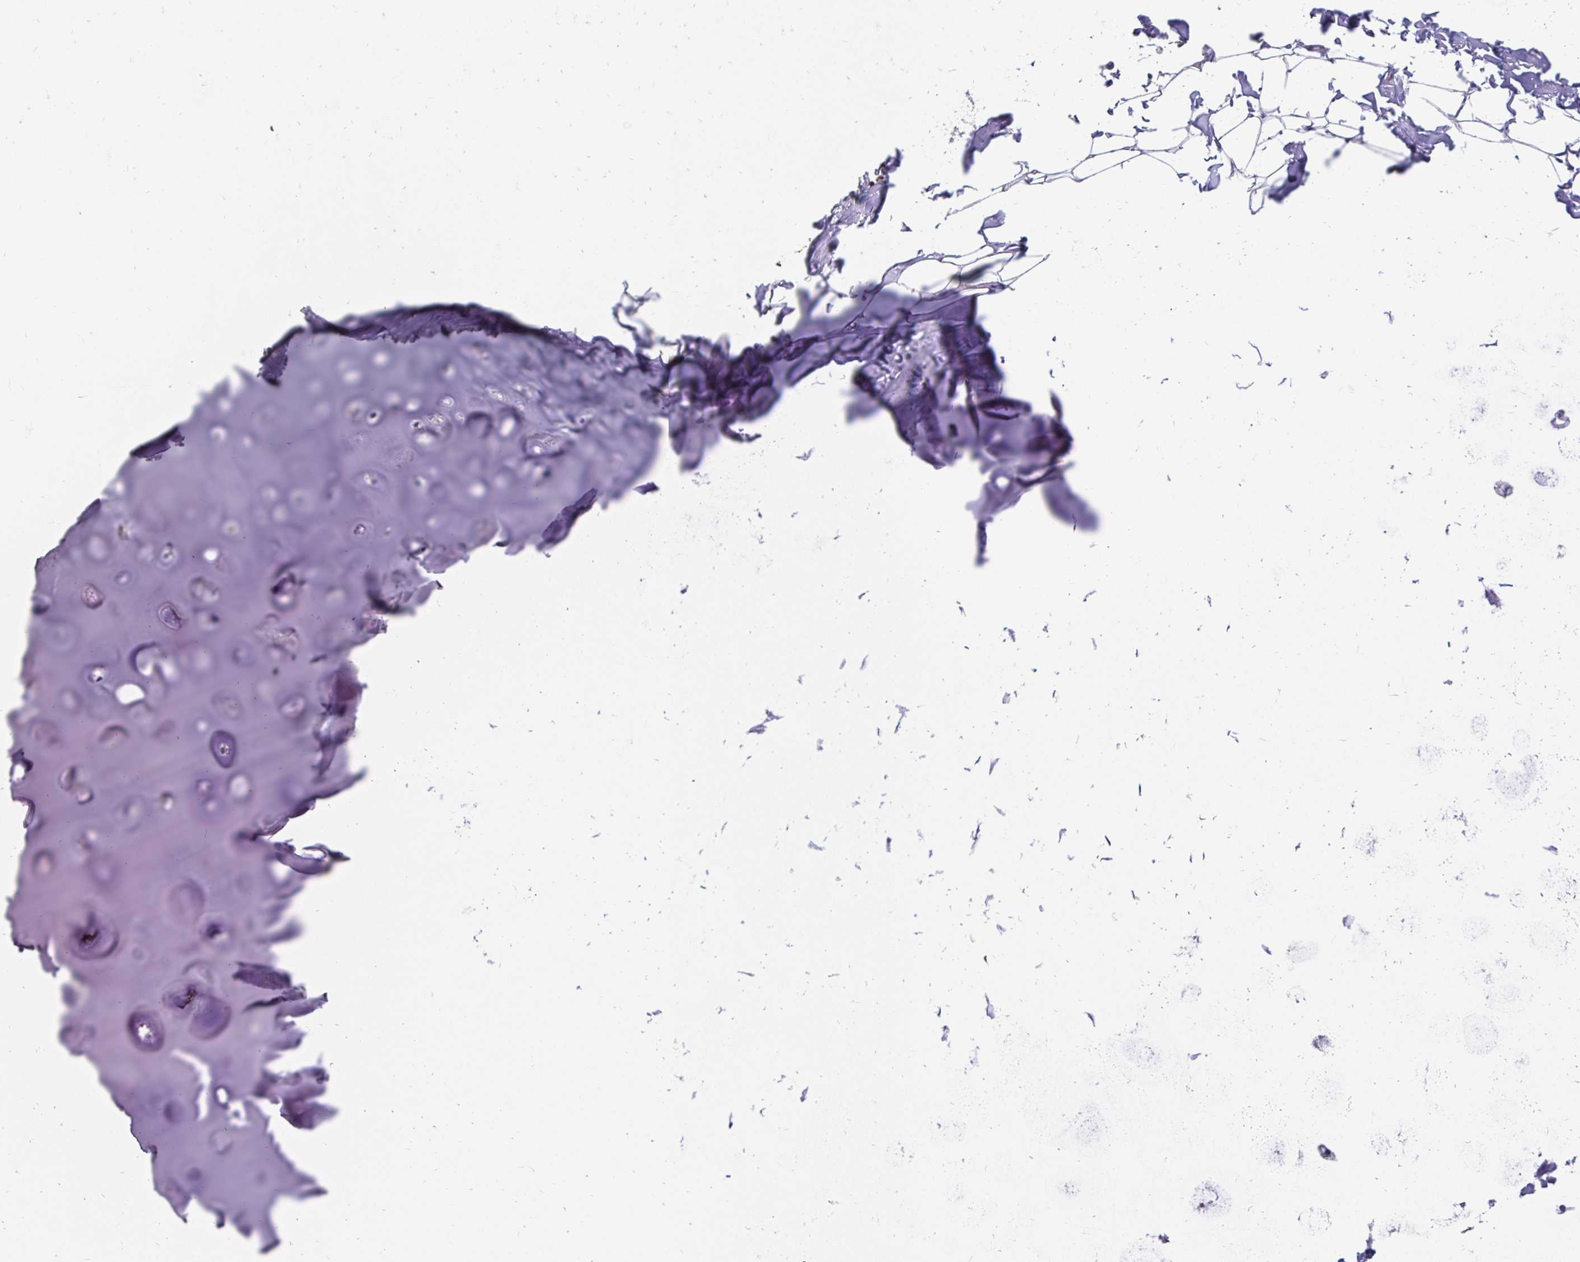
{"staining": {"intensity": "negative", "quantity": "none", "location": "none"}, "tissue": "adipose tissue", "cell_type": "Adipocytes", "image_type": "normal", "snomed": [{"axis": "morphology", "description": "Normal tissue, NOS"}, {"axis": "topography", "description": "Cartilage tissue"}, {"axis": "topography", "description": "Bronchus"}, {"axis": "topography", "description": "Peripheral nerve tissue"}], "caption": "Protein analysis of normal adipose tissue exhibits no significant expression in adipocytes. Nuclei are stained in blue.", "gene": "C1QTNF2", "patient": {"sex": "male", "age": 67}}